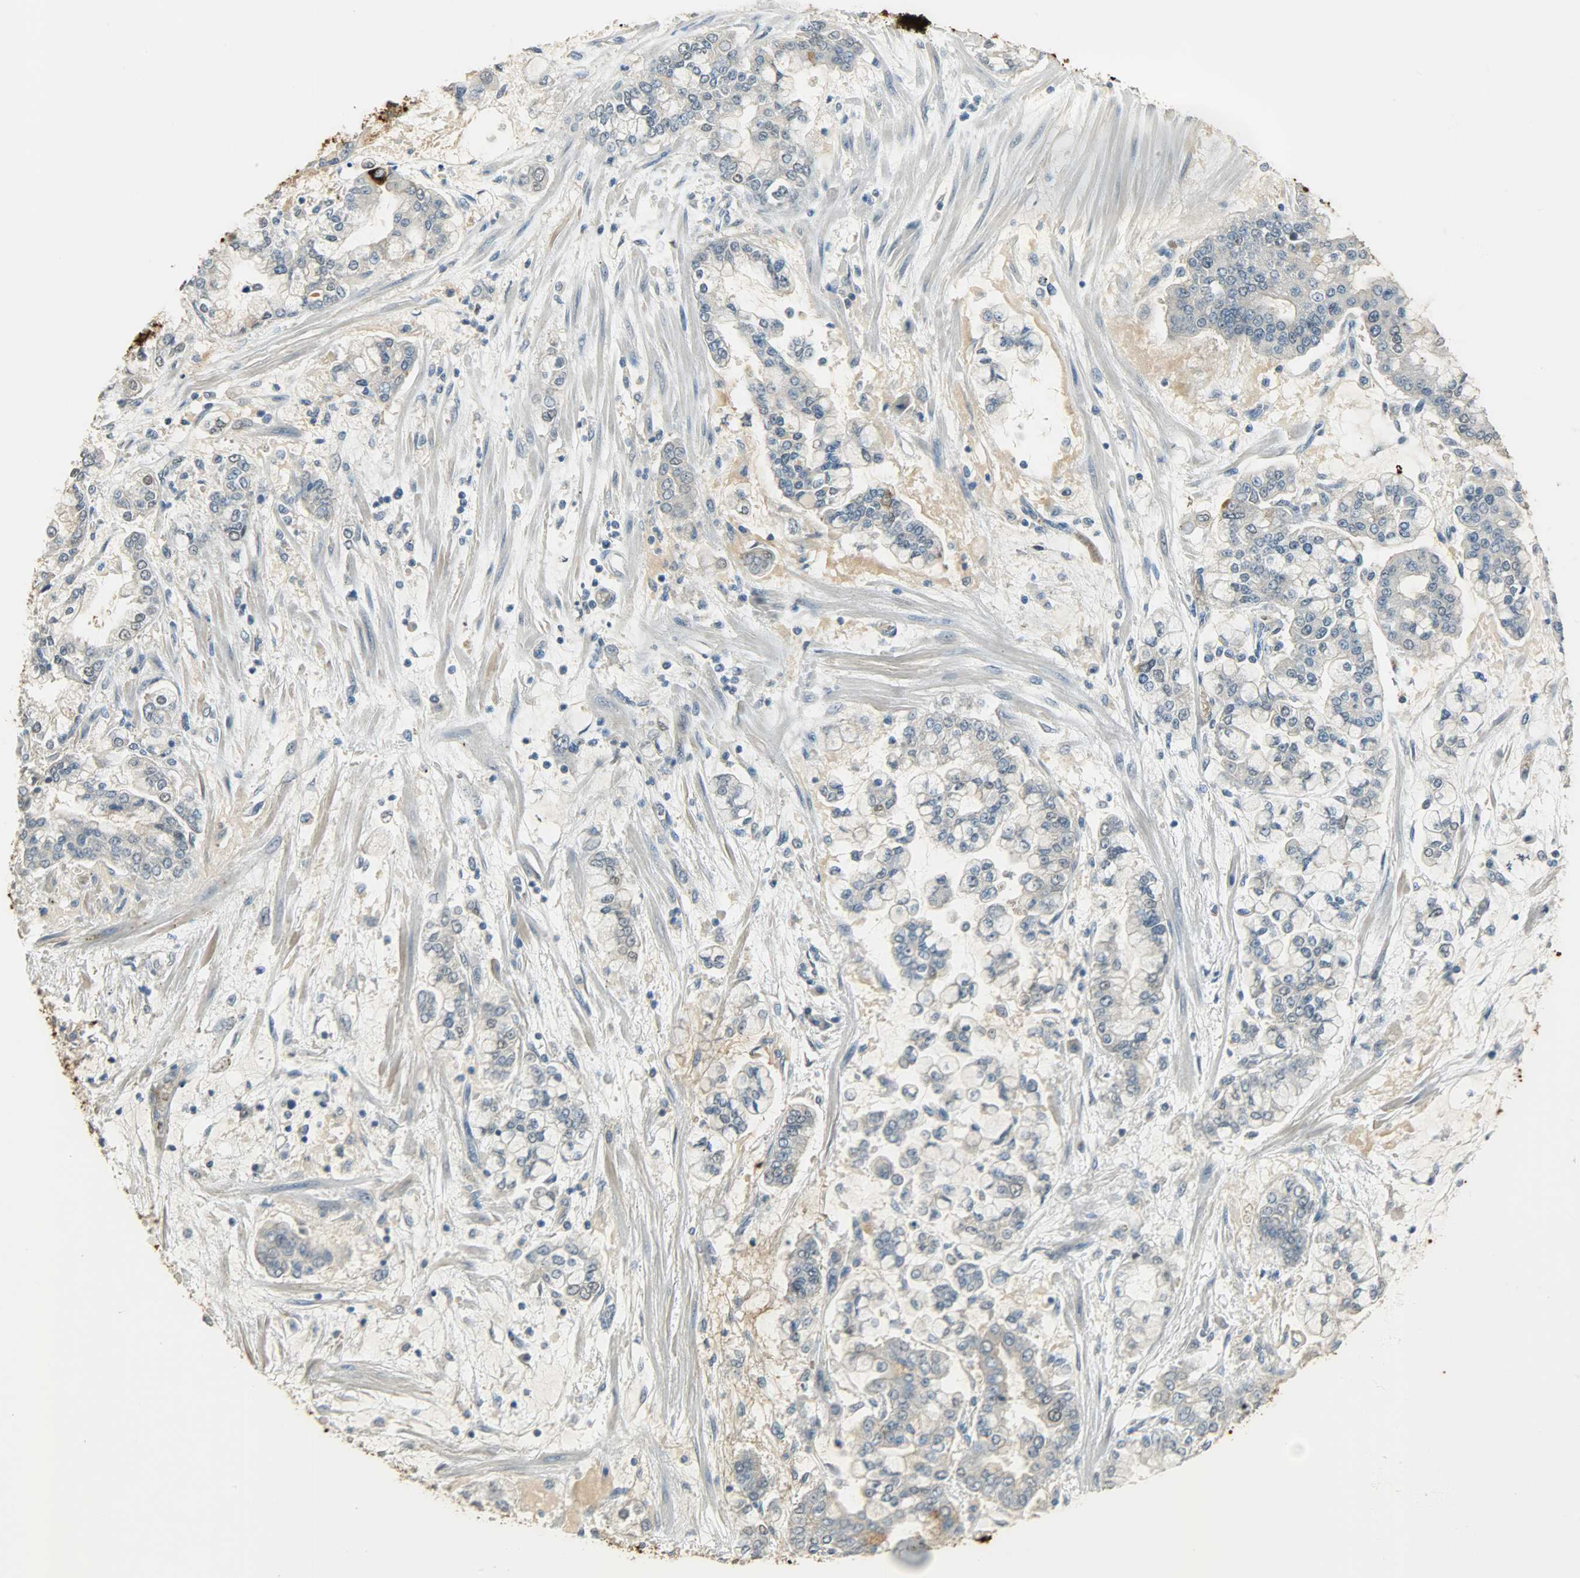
{"staining": {"intensity": "strong", "quantity": "<25%", "location": "cytoplasmic/membranous"}, "tissue": "stomach cancer", "cell_type": "Tumor cells", "image_type": "cancer", "snomed": [{"axis": "morphology", "description": "Normal tissue, NOS"}, {"axis": "morphology", "description": "Adenocarcinoma, NOS"}, {"axis": "topography", "description": "Stomach, upper"}, {"axis": "topography", "description": "Stomach"}], "caption": "Immunohistochemistry (IHC) of human stomach adenocarcinoma exhibits medium levels of strong cytoplasmic/membranous positivity in about <25% of tumor cells.", "gene": "PRMT5", "patient": {"sex": "male", "age": 76}}